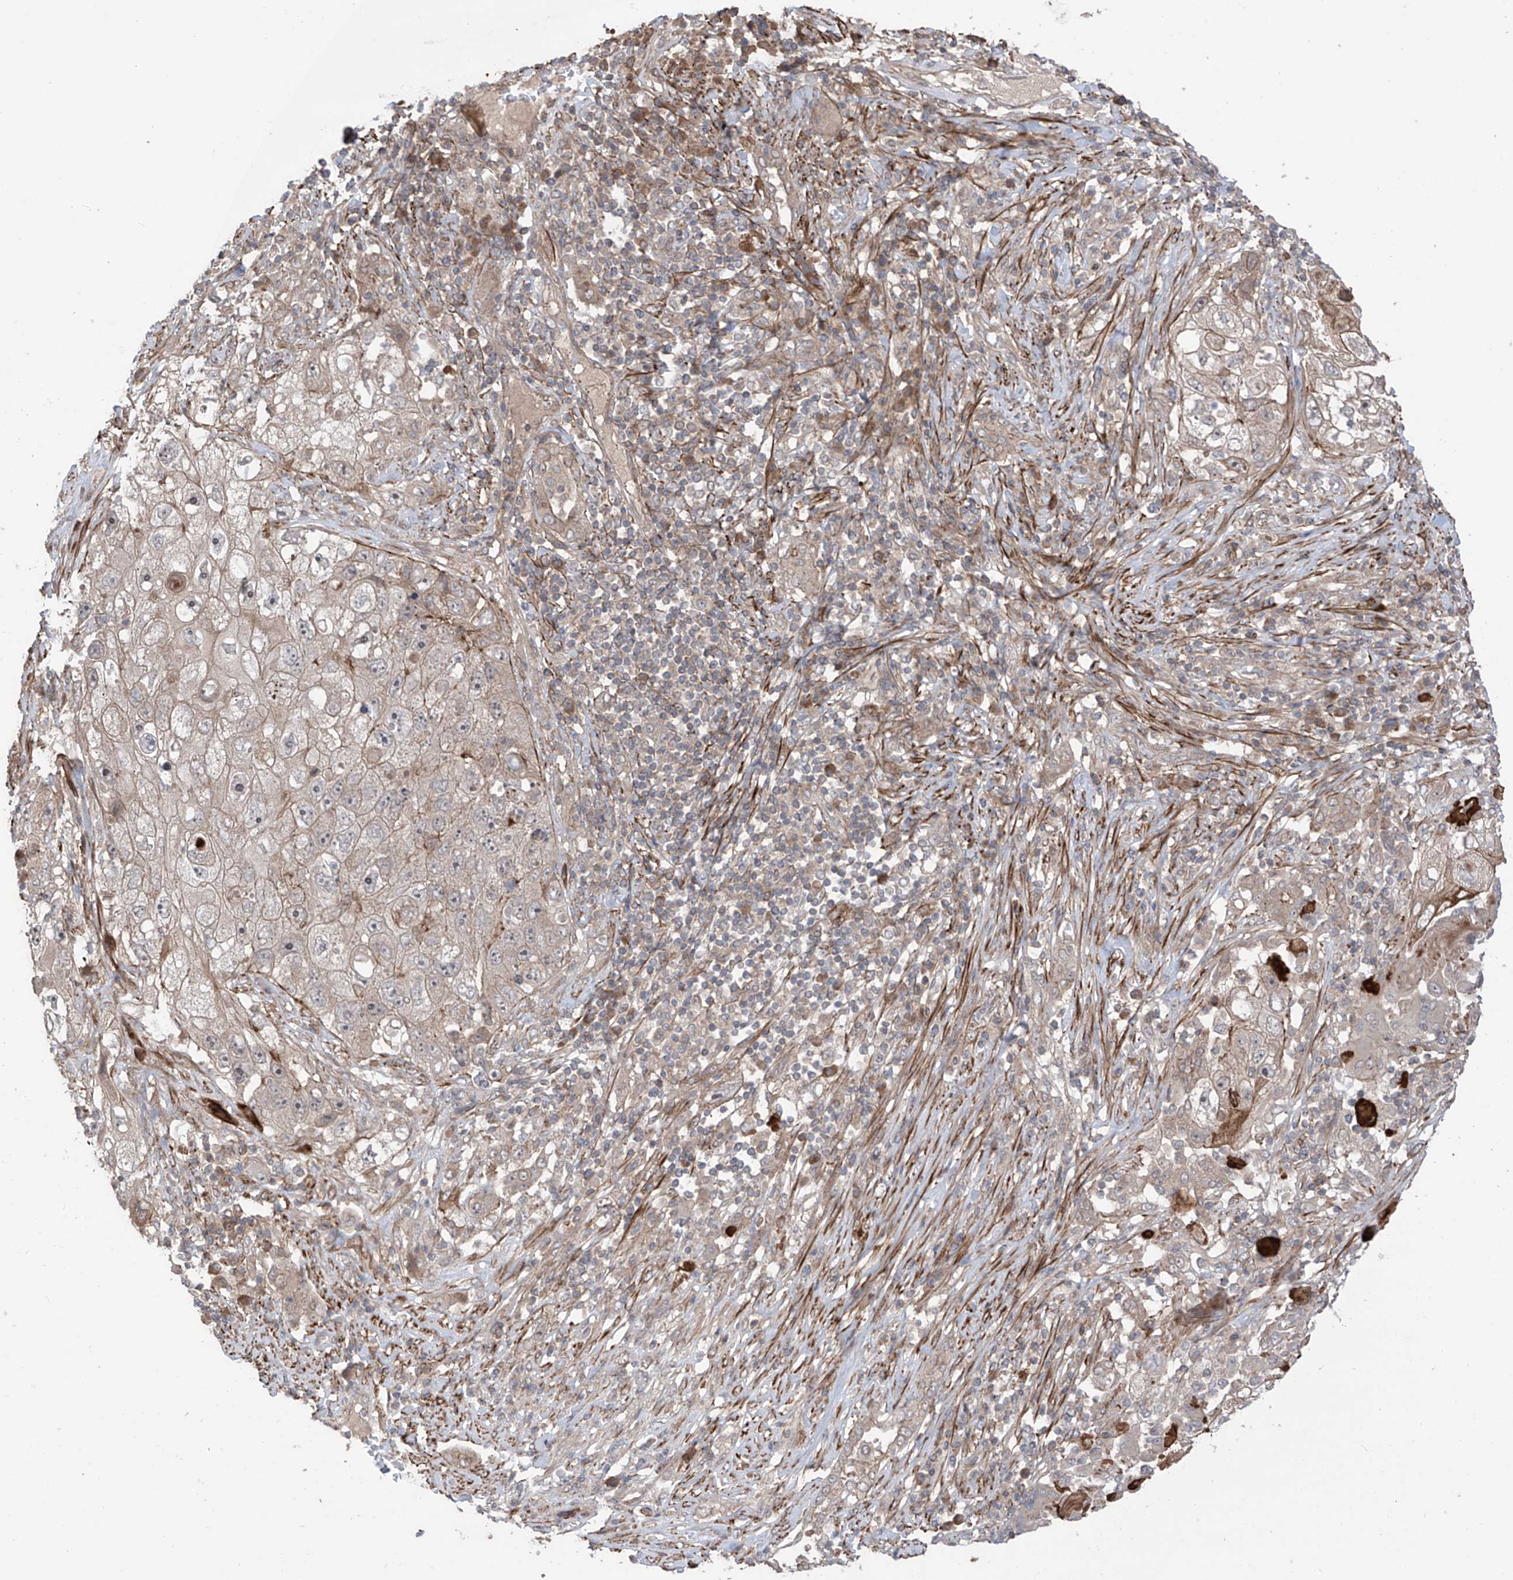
{"staining": {"intensity": "weak", "quantity": "25%-75%", "location": "cytoplasmic/membranous"}, "tissue": "lung cancer", "cell_type": "Tumor cells", "image_type": "cancer", "snomed": [{"axis": "morphology", "description": "Squamous cell carcinoma, NOS"}, {"axis": "topography", "description": "Lung"}], "caption": "DAB immunohistochemical staining of lung squamous cell carcinoma displays weak cytoplasmic/membranous protein expression in about 25%-75% of tumor cells. (brown staining indicates protein expression, while blue staining denotes nuclei).", "gene": "LRRC74A", "patient": {"sex": "male", "age": 61}}